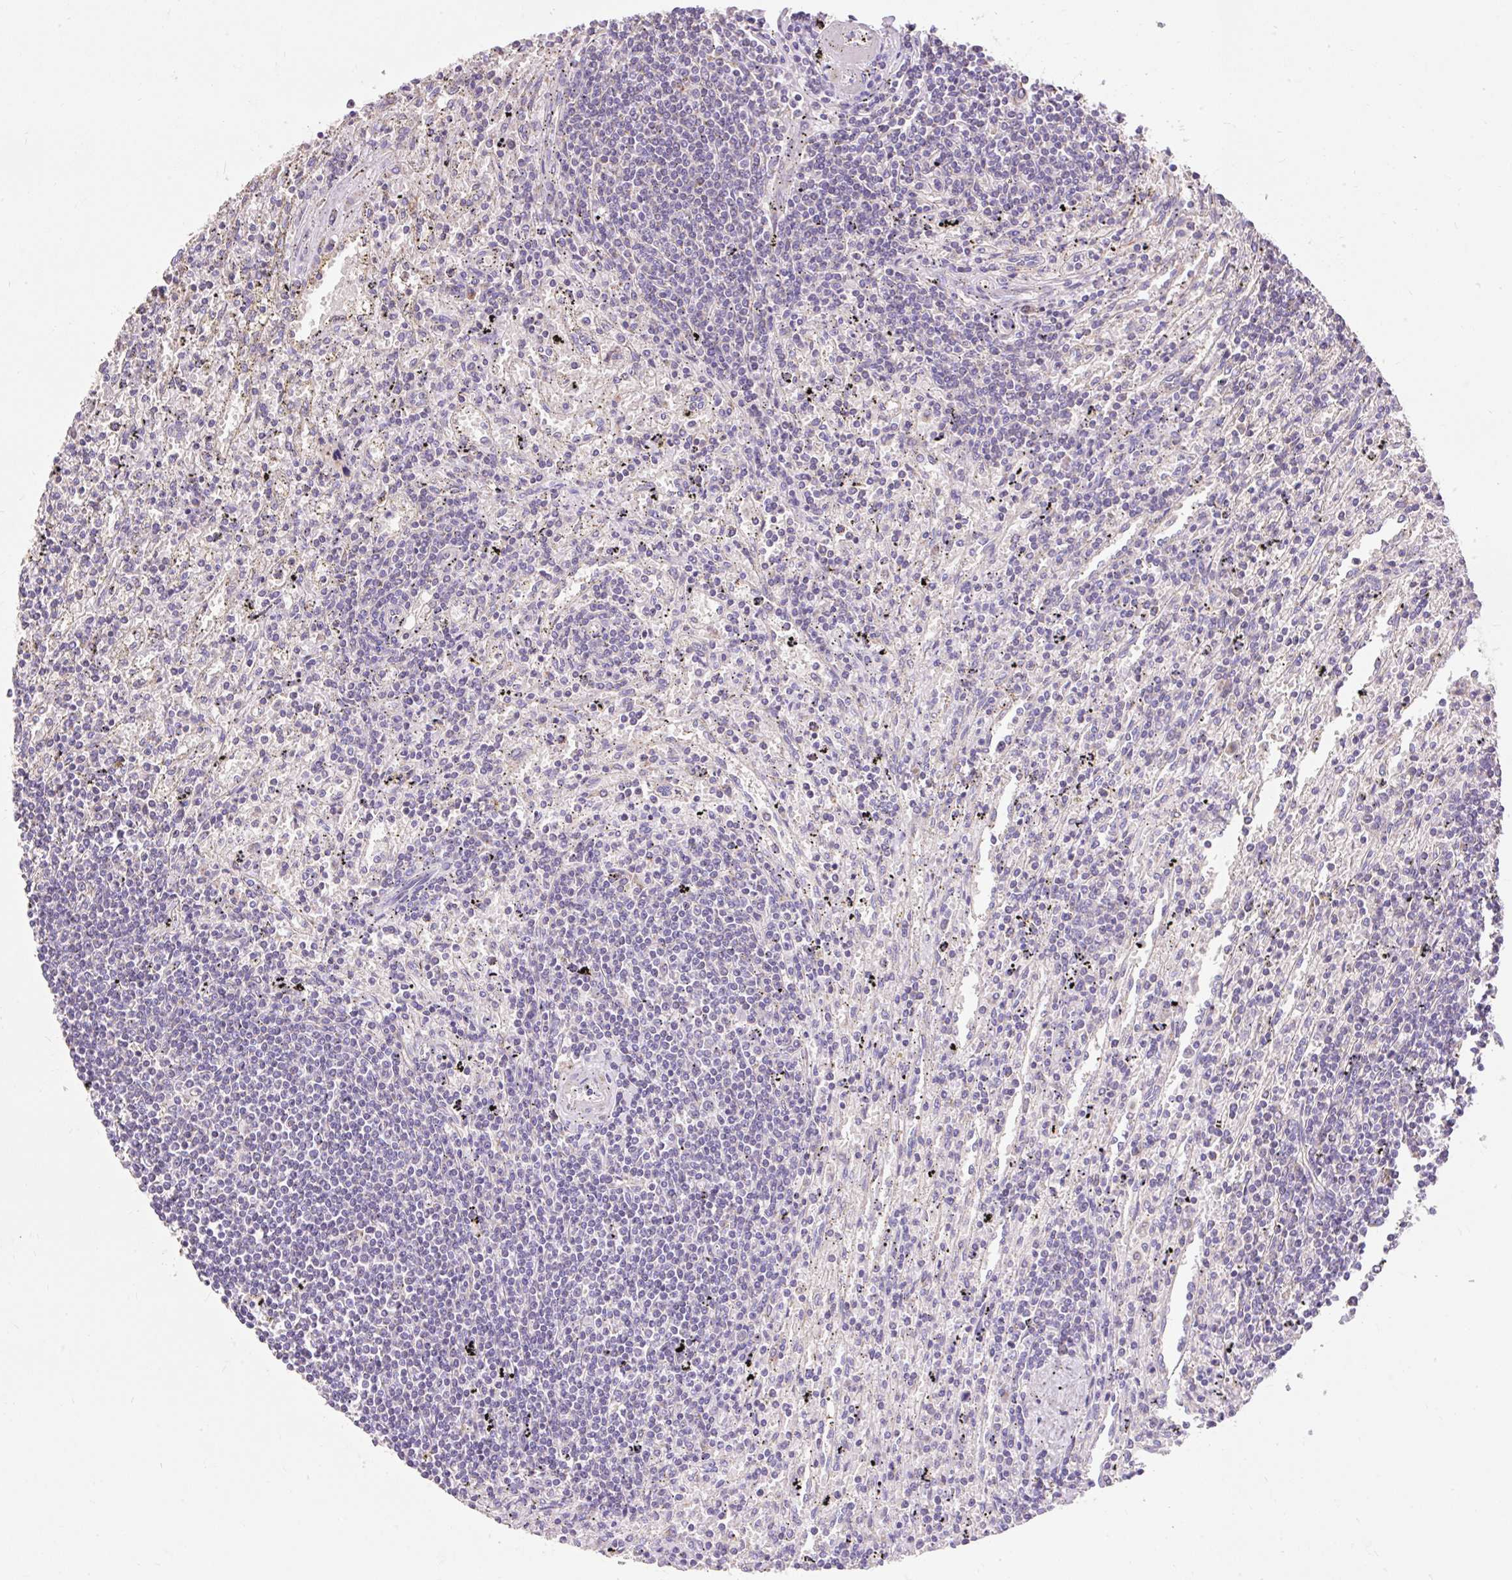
{"staining": {"intensity": "negative", "quantity": "none", "location": "none"}, "tissue": "lymphoma", "cell_type": "Tumor cells", "image_type": "cancer", "snomed": [{"axis": "morphology", "description": "Malignant lymphoma, non-Hodgkin's type, Low grade"}, {"axis": "topography", "description": "Spleen"}], "caption": "IHC micrograph of malignant lymphoma, non-Hodgkin's type (low-grade) stained for a protein (brown), which displays no positivity in tumor cells. (DAB IHC with hematoxylin counter stain).", "gene": "PMAIP1", "patient": {"sex": "male", "age": 76}}